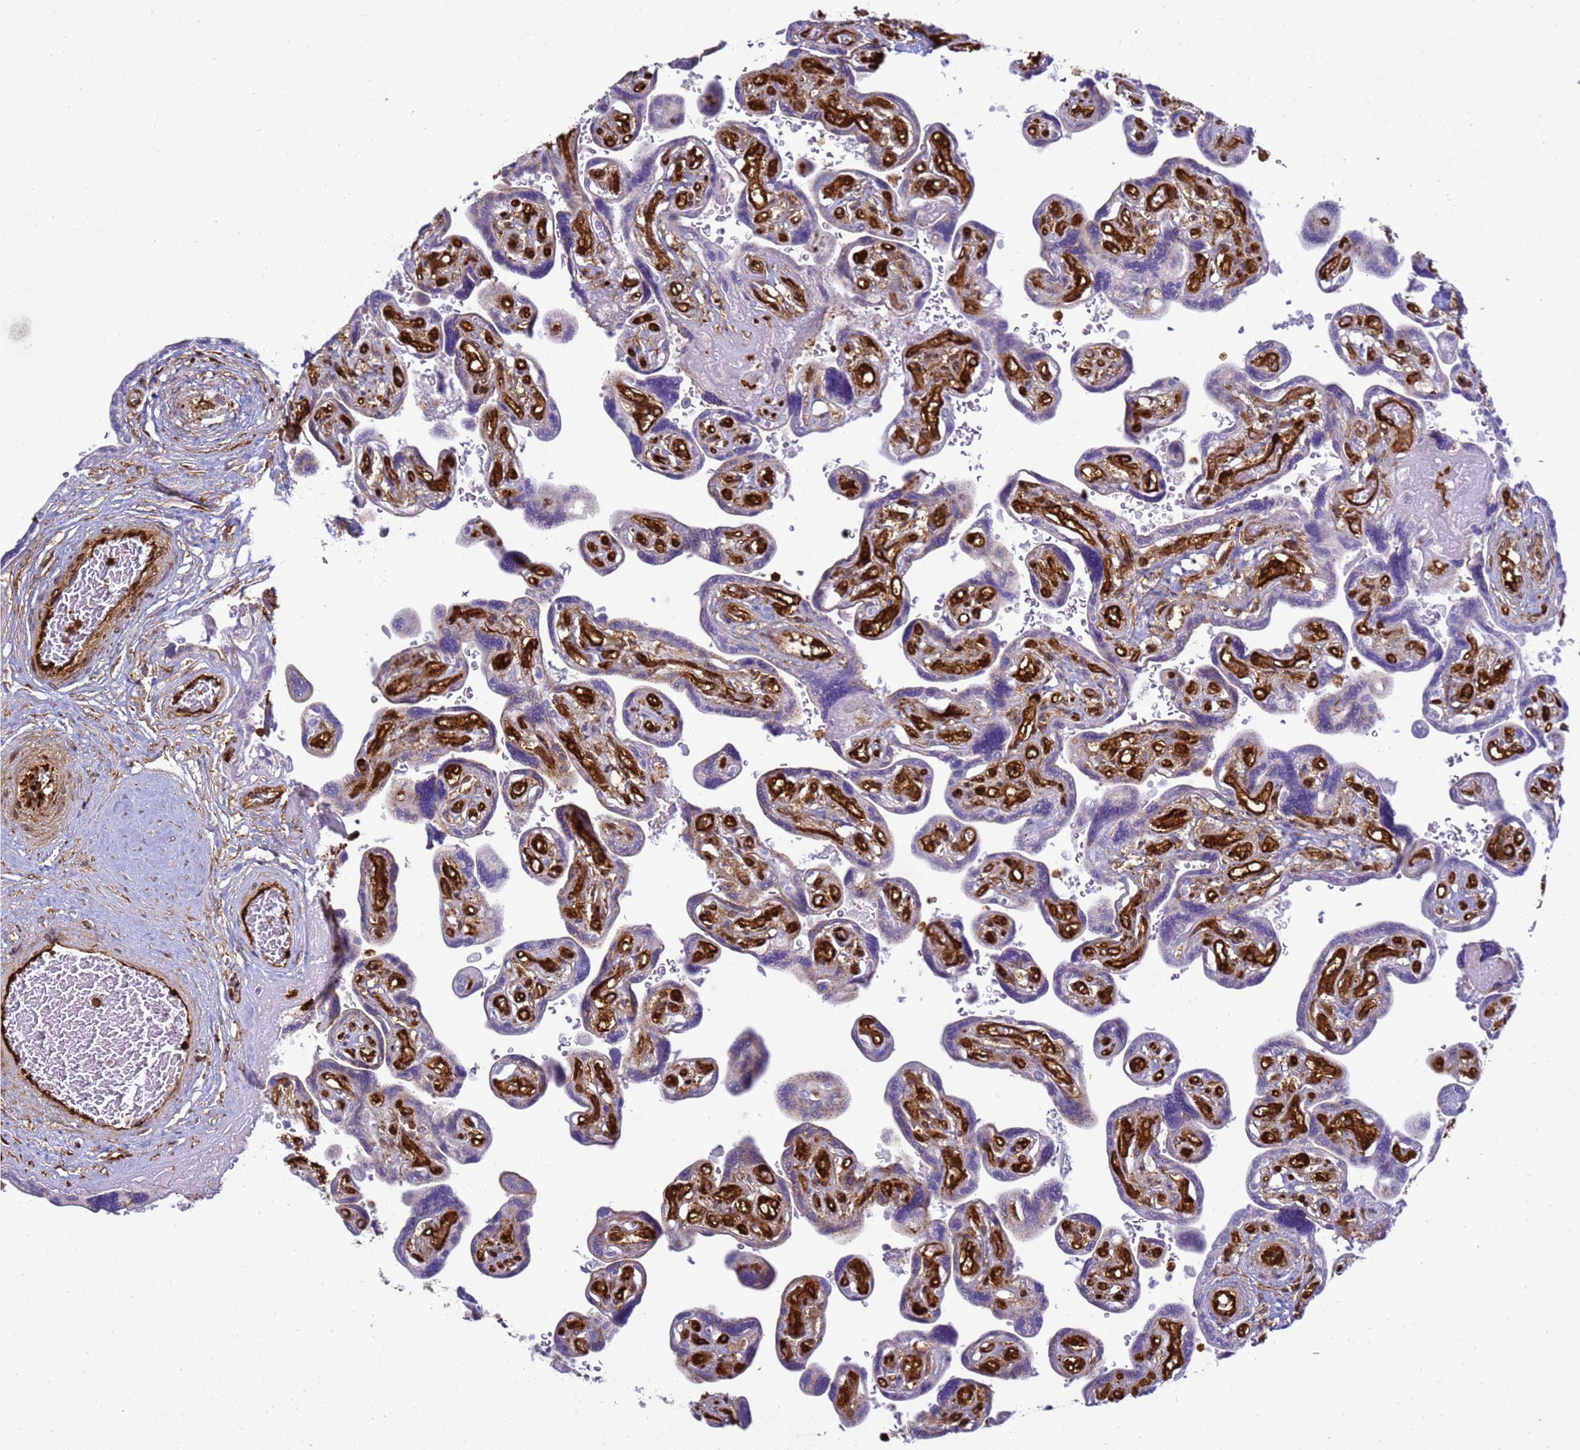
{"staining": {"intensity": "weak", "quantity": ">75%", "location": "cytoplasmic/membranous"}, "tissue": "placenta", "cell_type": "Decidual cells", "image_type": "normal", "snomed": [{"axis": "morphology", "description": "Normal tissue, NOS"}, {"axis": "topography", "description": "Placenta"}], "caption": "Brown immunohistochemical staining in normal placenta exhibits weak cytoplasmic/membranous positivity in about >75% of decidual cells.", "gene": "ZBTB8OS", "patient": {"sex": "female", "age": 32}}